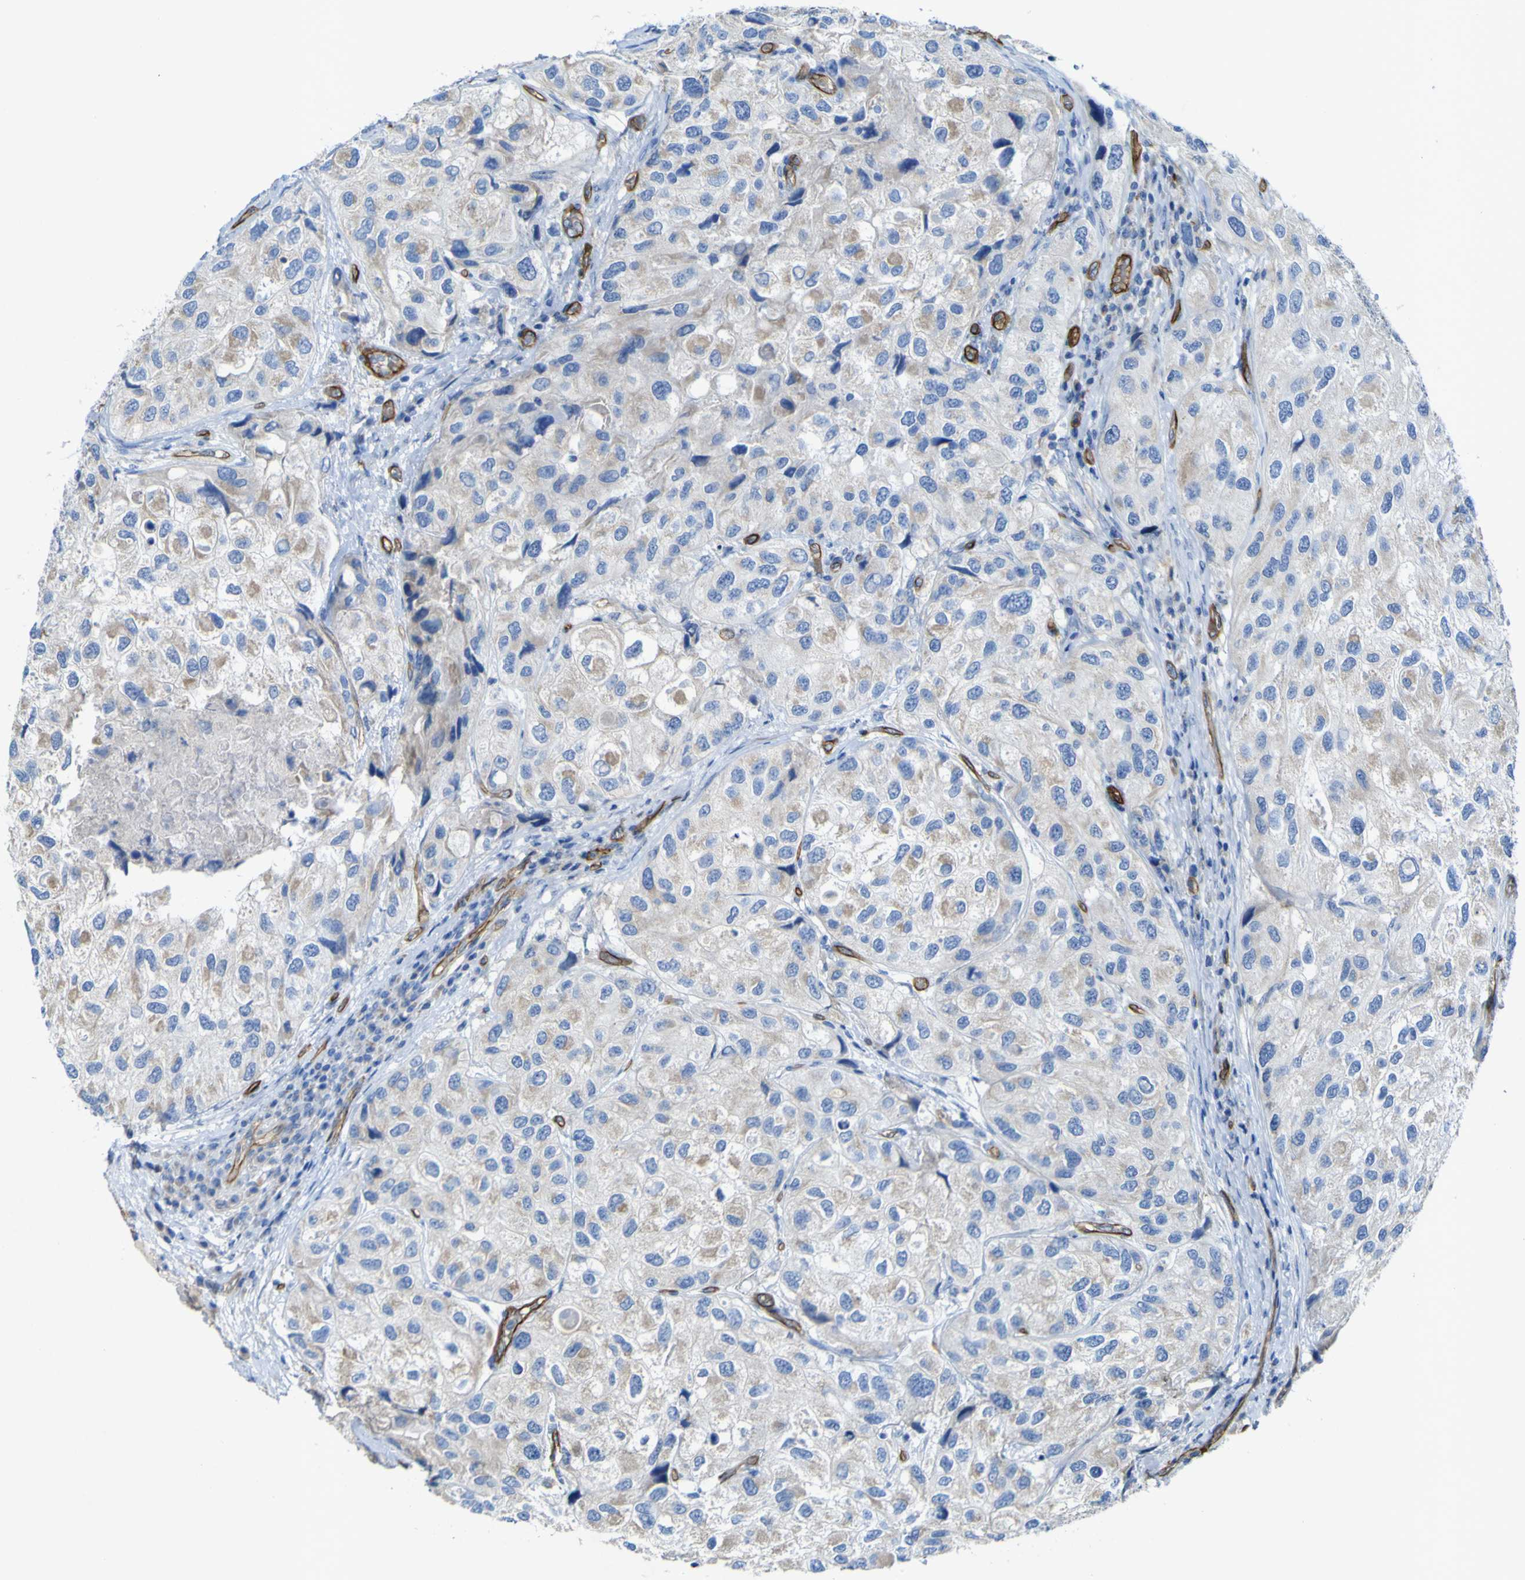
{"staining": {"intensity": "negative", "quantity": "none", "location": "none"}, "tissue": "urothelial cancer", "cell_type": "Tumor cells", "image_type": "cancer", "snomed": [{"axis": "morphology", "description": "Urothelial carcinoma, High grade"}, {"axis": "topography", "description": "Urinary bladder"}], "caption": "Protein analysis of urothelial carcinoma (high-grade) displays no significant staining in tumor cells. (Stains: DAB (3,3'-diaminobenzidine) IHC with hematoxylin counter stain, Microscopy: brightfield microscopy at high magnification).", "gene": "CD93", "patient": {"sex": "female", "age": 64}}